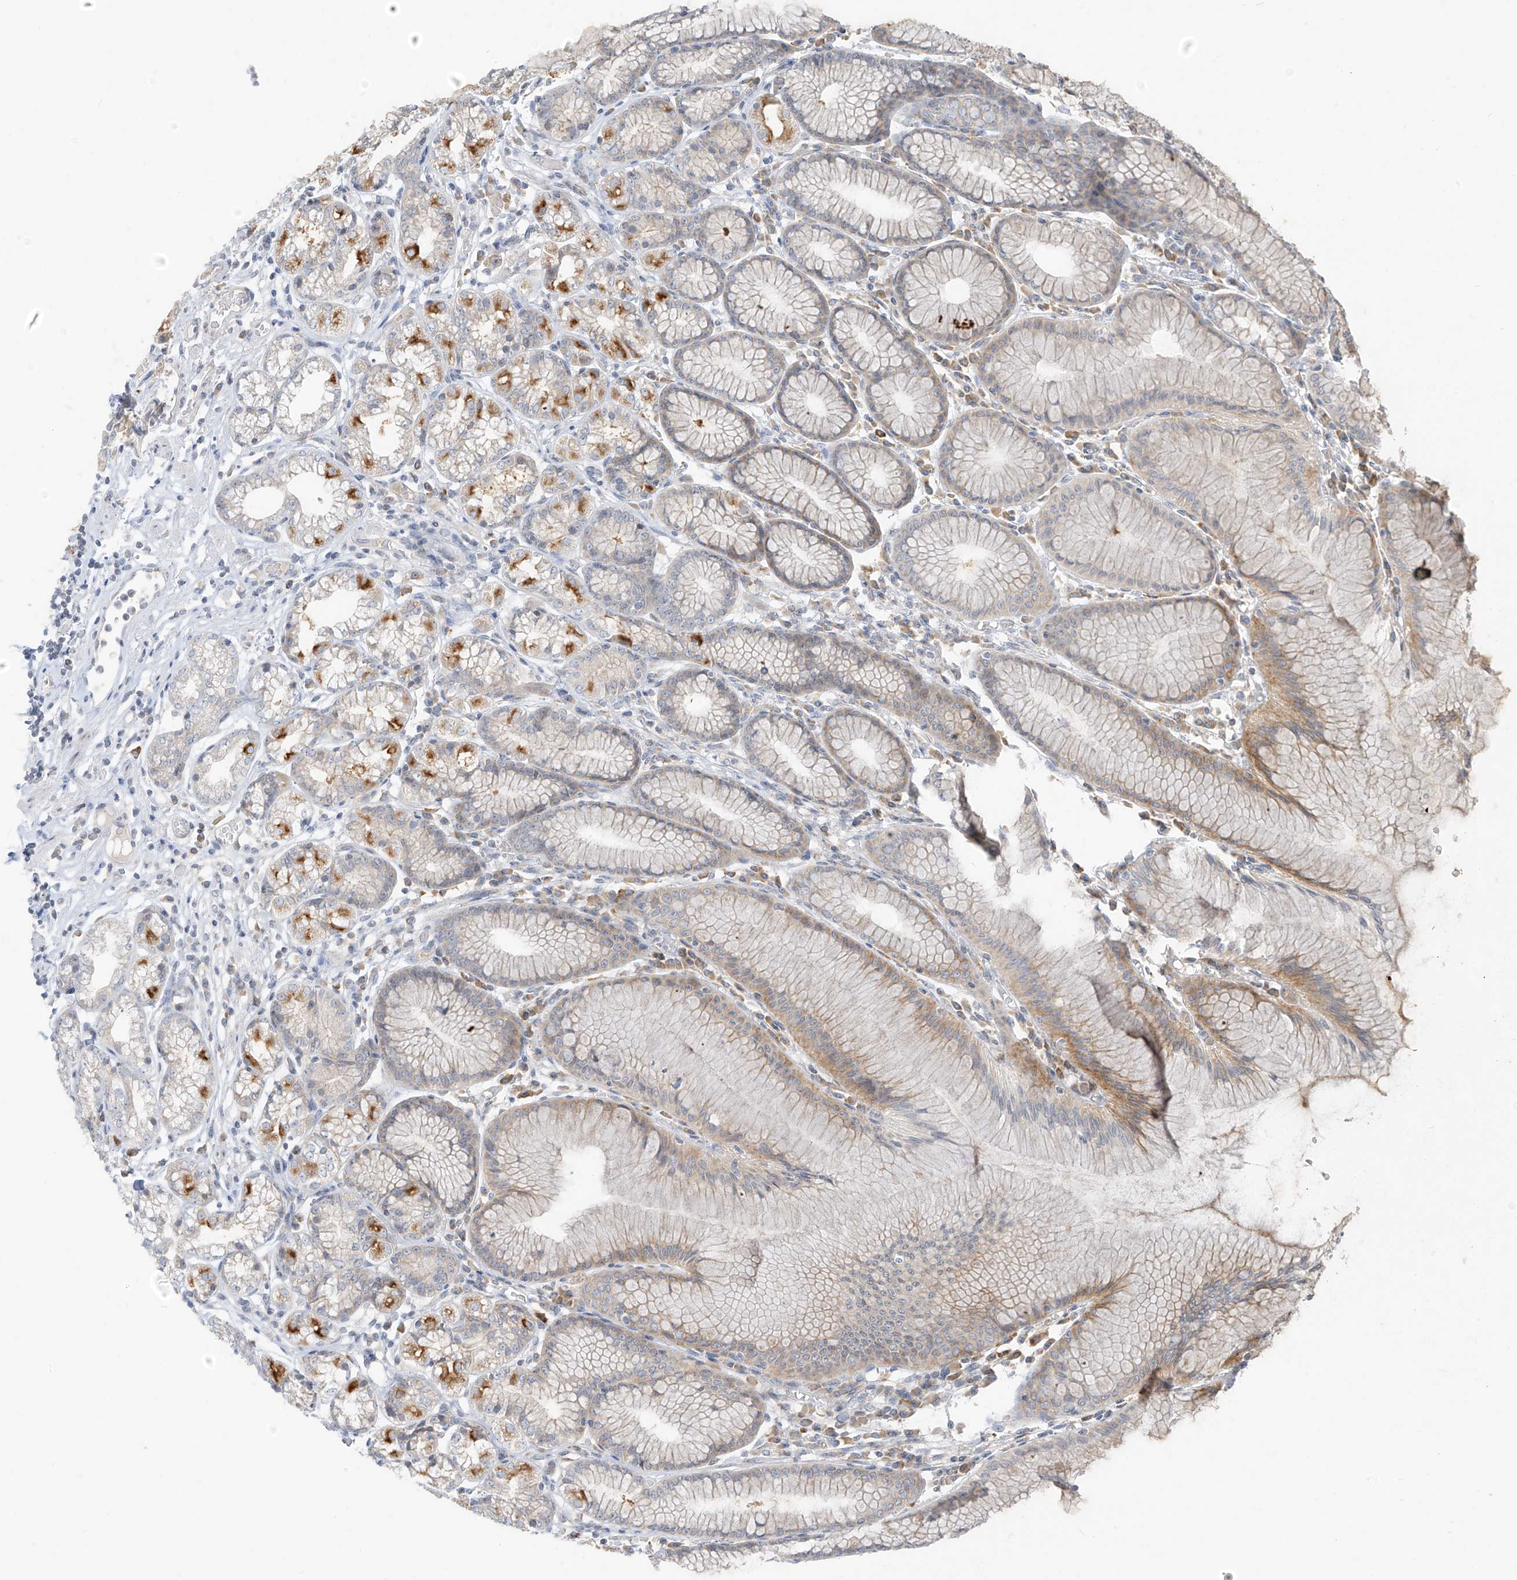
{"staining": {"intensity": "moderate", "quantity": "<25%", "location": "cytoplasmic/membranous"}, "tissue": "stomach", "cell_type": "Glandular cells", "image_type": "normal", "snomed": [{"axis": "morphology", "description": "Normal tissue, NOS"}, {"axis": "topography", "description": "Stomach"}], "caption": "A brown stain highlights moderate cytoplasmic/membranous staining of a protein in glandular cells of benign human stomach. Nuclei are stained in blue.", "gene": "C2orf42", "patient": {"sex": "female", "age": 57}}